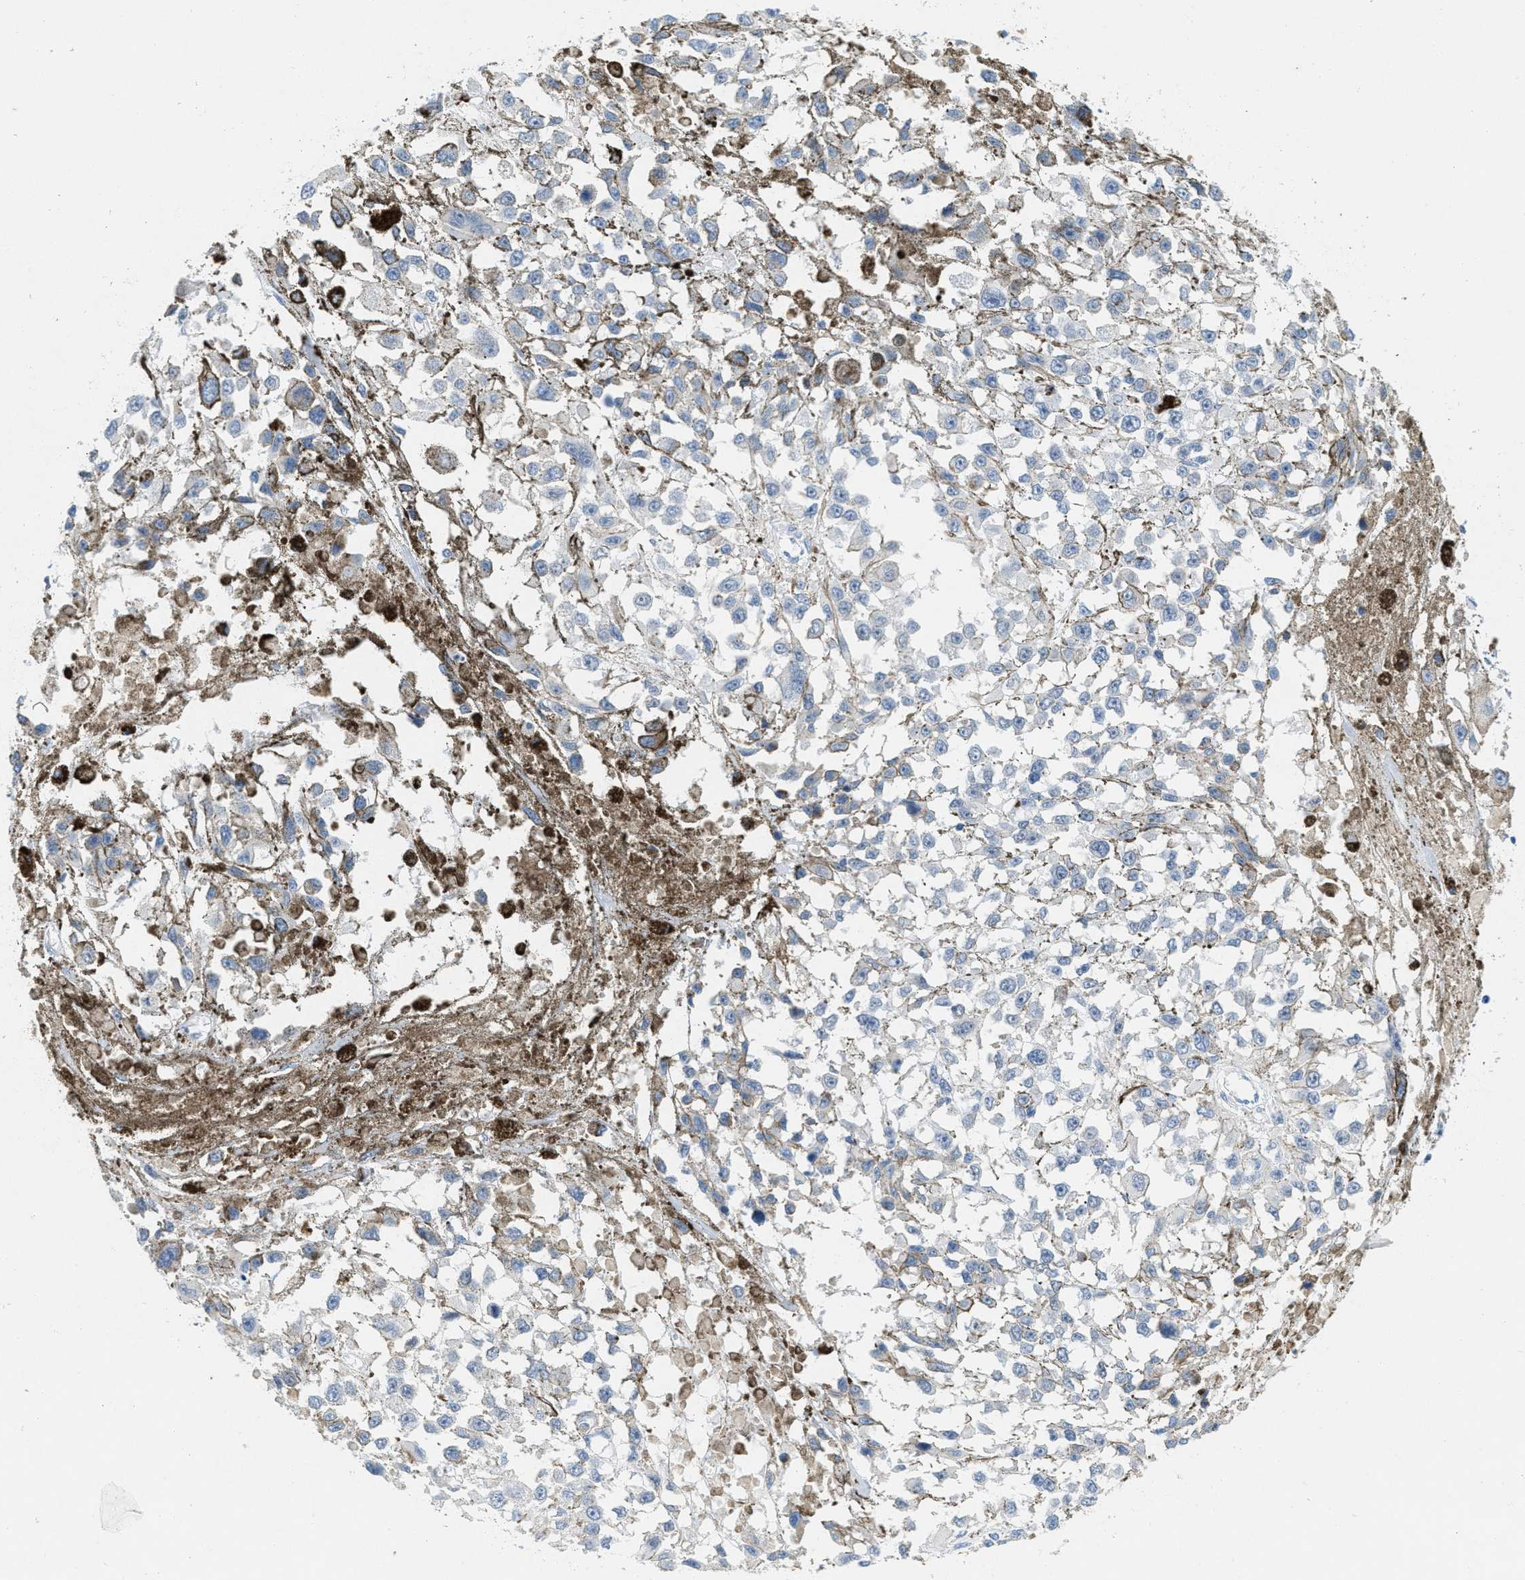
{"staining": {"intensity": "negative", "quantity": "none", "location": "none"}, "tissue": "melanoma", "cell_type": "Tumor cells", "image_type": "cancer", "snomed": [{"axis": "morphology", "description": "Malignant melanoma, Metastatic site"}, {"axis": "topography", "description": "Lymph node"}], "caption": "Malignant melanoma (metastatic site) was stained to show a protein in brown. There is no significant positivity in tumor cells. The staining was performed using DAB to visualize the protein expression in brown, while the nuclei were stained in blue with hematoxylin (Magnification: 20x).", "gene": "HSF2", "patient": {"sex": "male", "age": 59}}